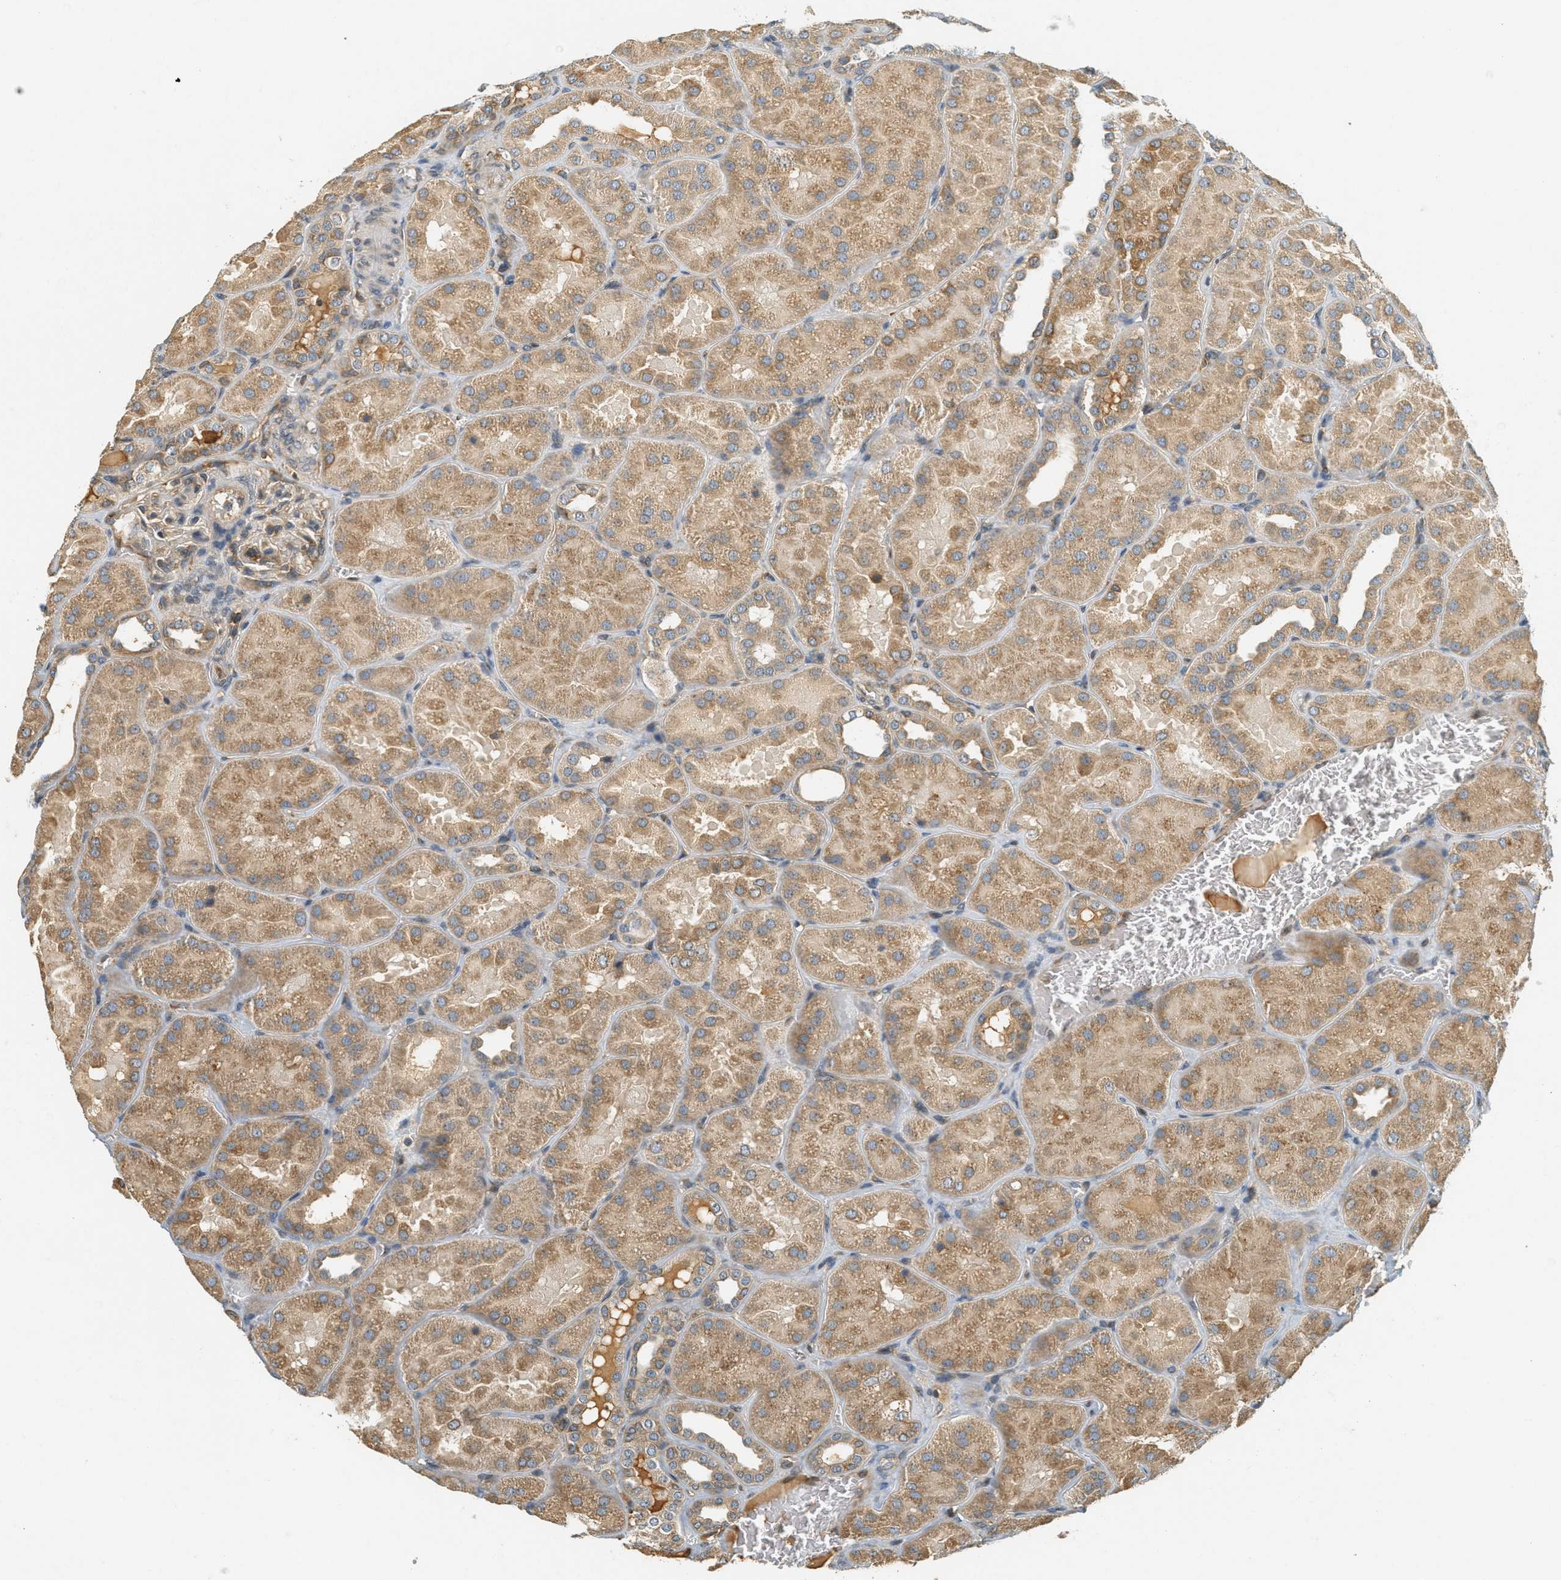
{"staining": {"intensity": "weak", "quantity": "<25%", "location": "cytoplasmic/membranous"}, "tissue": "kidney", "cell_type": "Cells in glomeruli", "image_type": "normal", "snomed": [{"axis": "morphology", "description": "Normal tissue, NOS"}, {"axis": "topography", "description": "Kidney"}], "caption": "Immunohistochemical staining of normal human kidney displays no significant staining in cells in glomeruli.", "gene": "PDK1", "patient": {"sex": "male", "age": 28}}